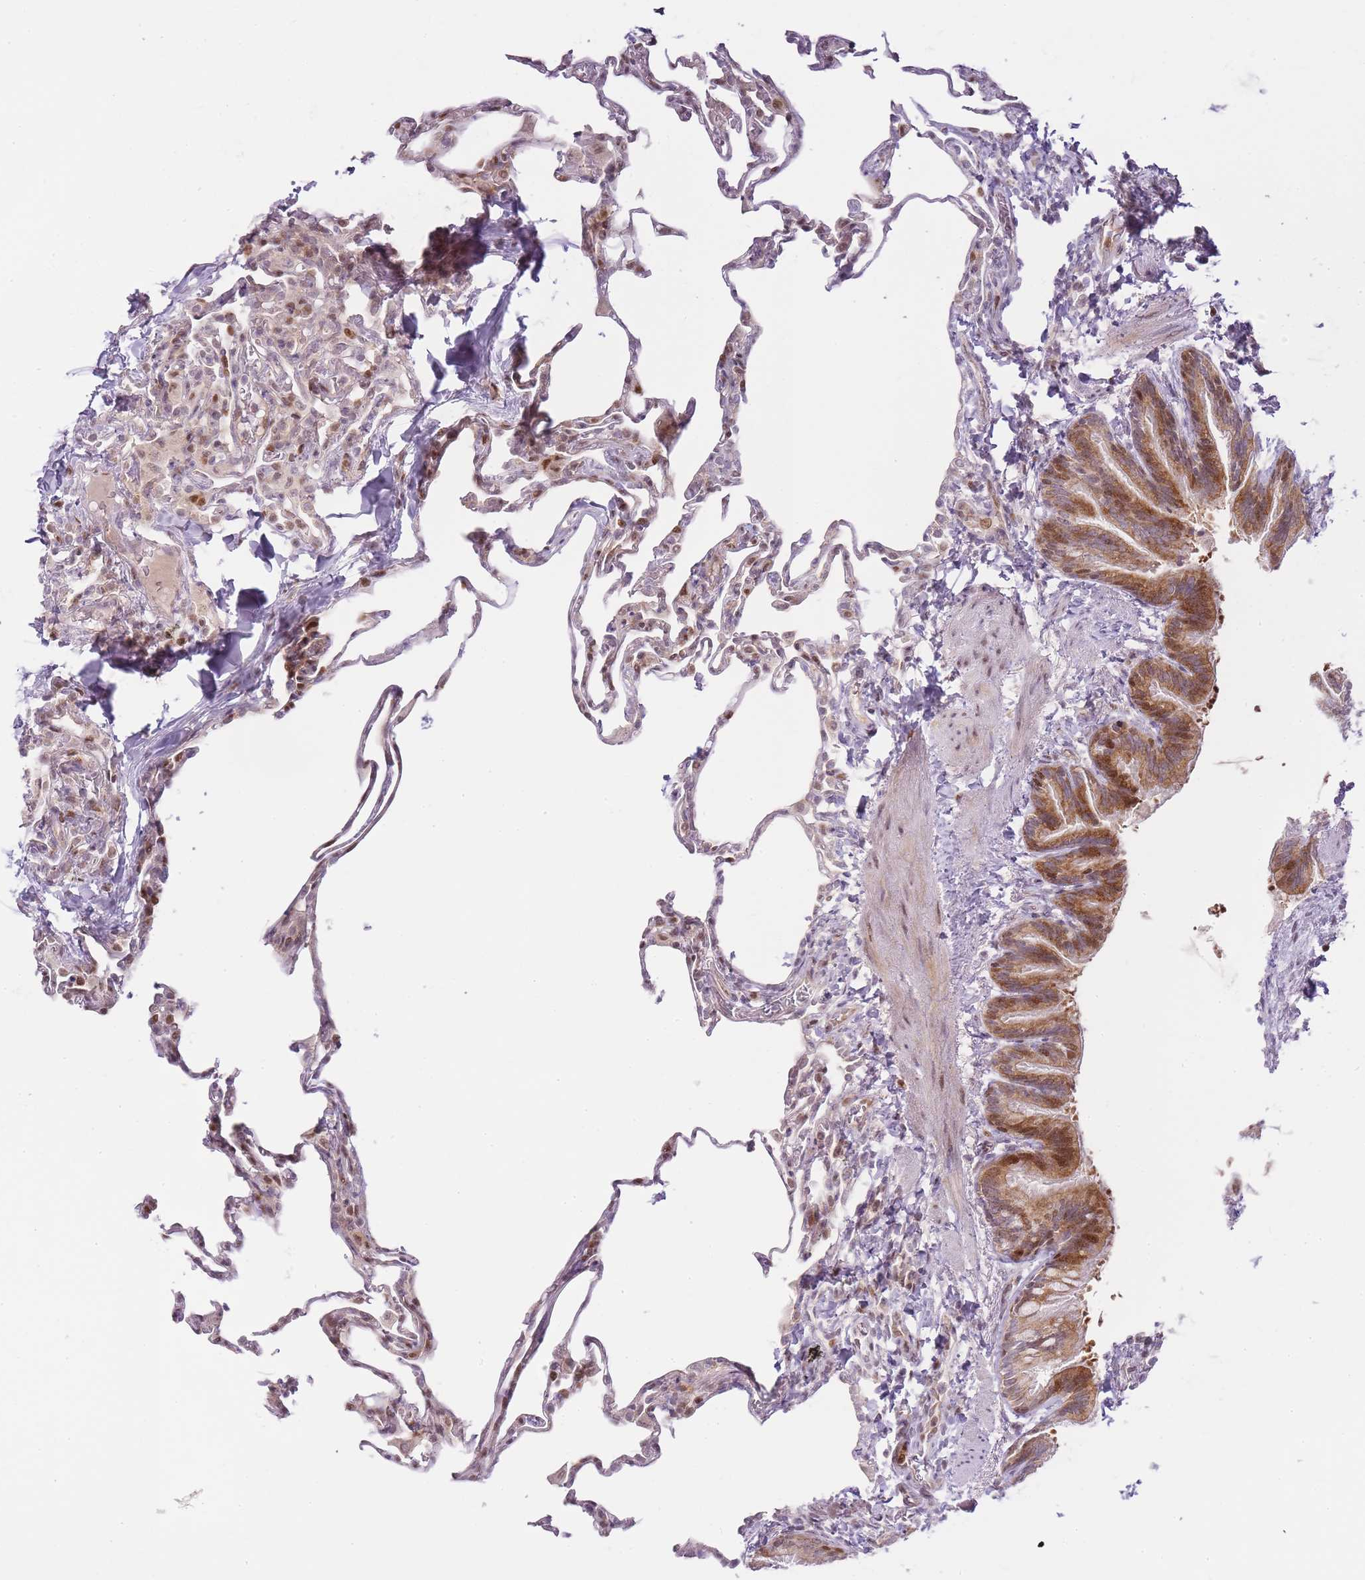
{"staining": {"intensity": "moderate", "quantity": "25%-75%", "location": "nuclear"}, "tissue": "lung", "cell_type": "Alveolar cells", "image_type": "normal", "snomed": [{"axis": "morphology", "description": "Normal tissue, NOS"}, {"axis": "topography", "description": "Lung"}], "caption": "Brown immunohistochemical staining in benign lung demonstrates moderate nuclear positivity in about 25%-75% of alveolar cells.", "gene": "OGG1", "patient": {"sex": "male", "age": 20}}